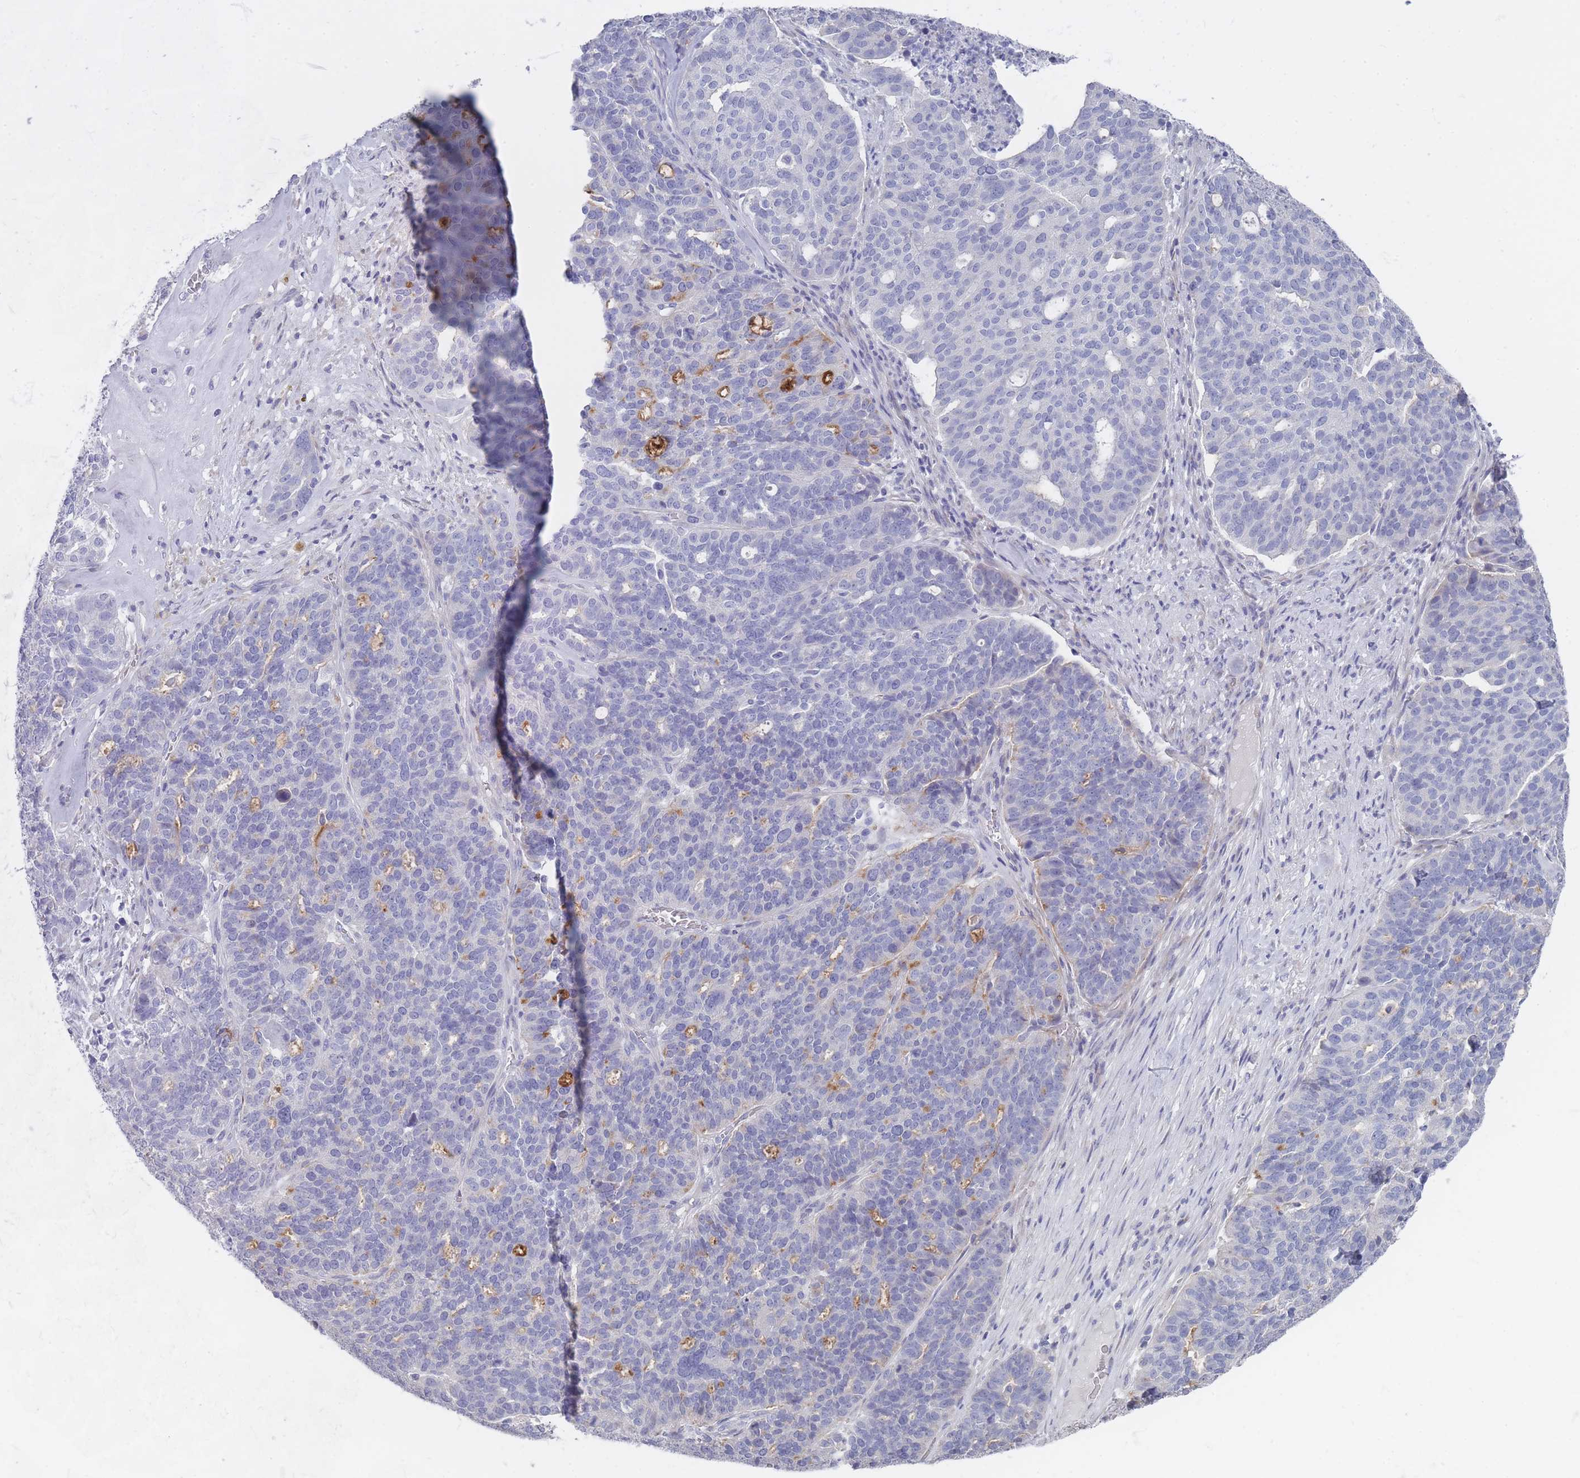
{"staining": {"intensity": "moderate", "quantity": "<25%", "location": "cytoplasmic/membranous"}, "tissue": "ovarian cancer", "cell_type": "Tumor cells", "image_type": "cancer", "snomed": [{"axis": "morphology", "description": "Cystadenocarcinoma, serous, NOS"}, {"axis": "topography", "description": "Ovary"}], "caption": "Protein analysis of ovarian serous cystadenocarcinoma tissue displays moderate cytoplasmic/membranous staining in about <25% of tumor cells. (Stains: DAB in brown, nuclei in blue, Microscopy: brightfield microscopy at high magnification).", "gene": "PIGU", "patient": {"sex": "female", "age": 59}}